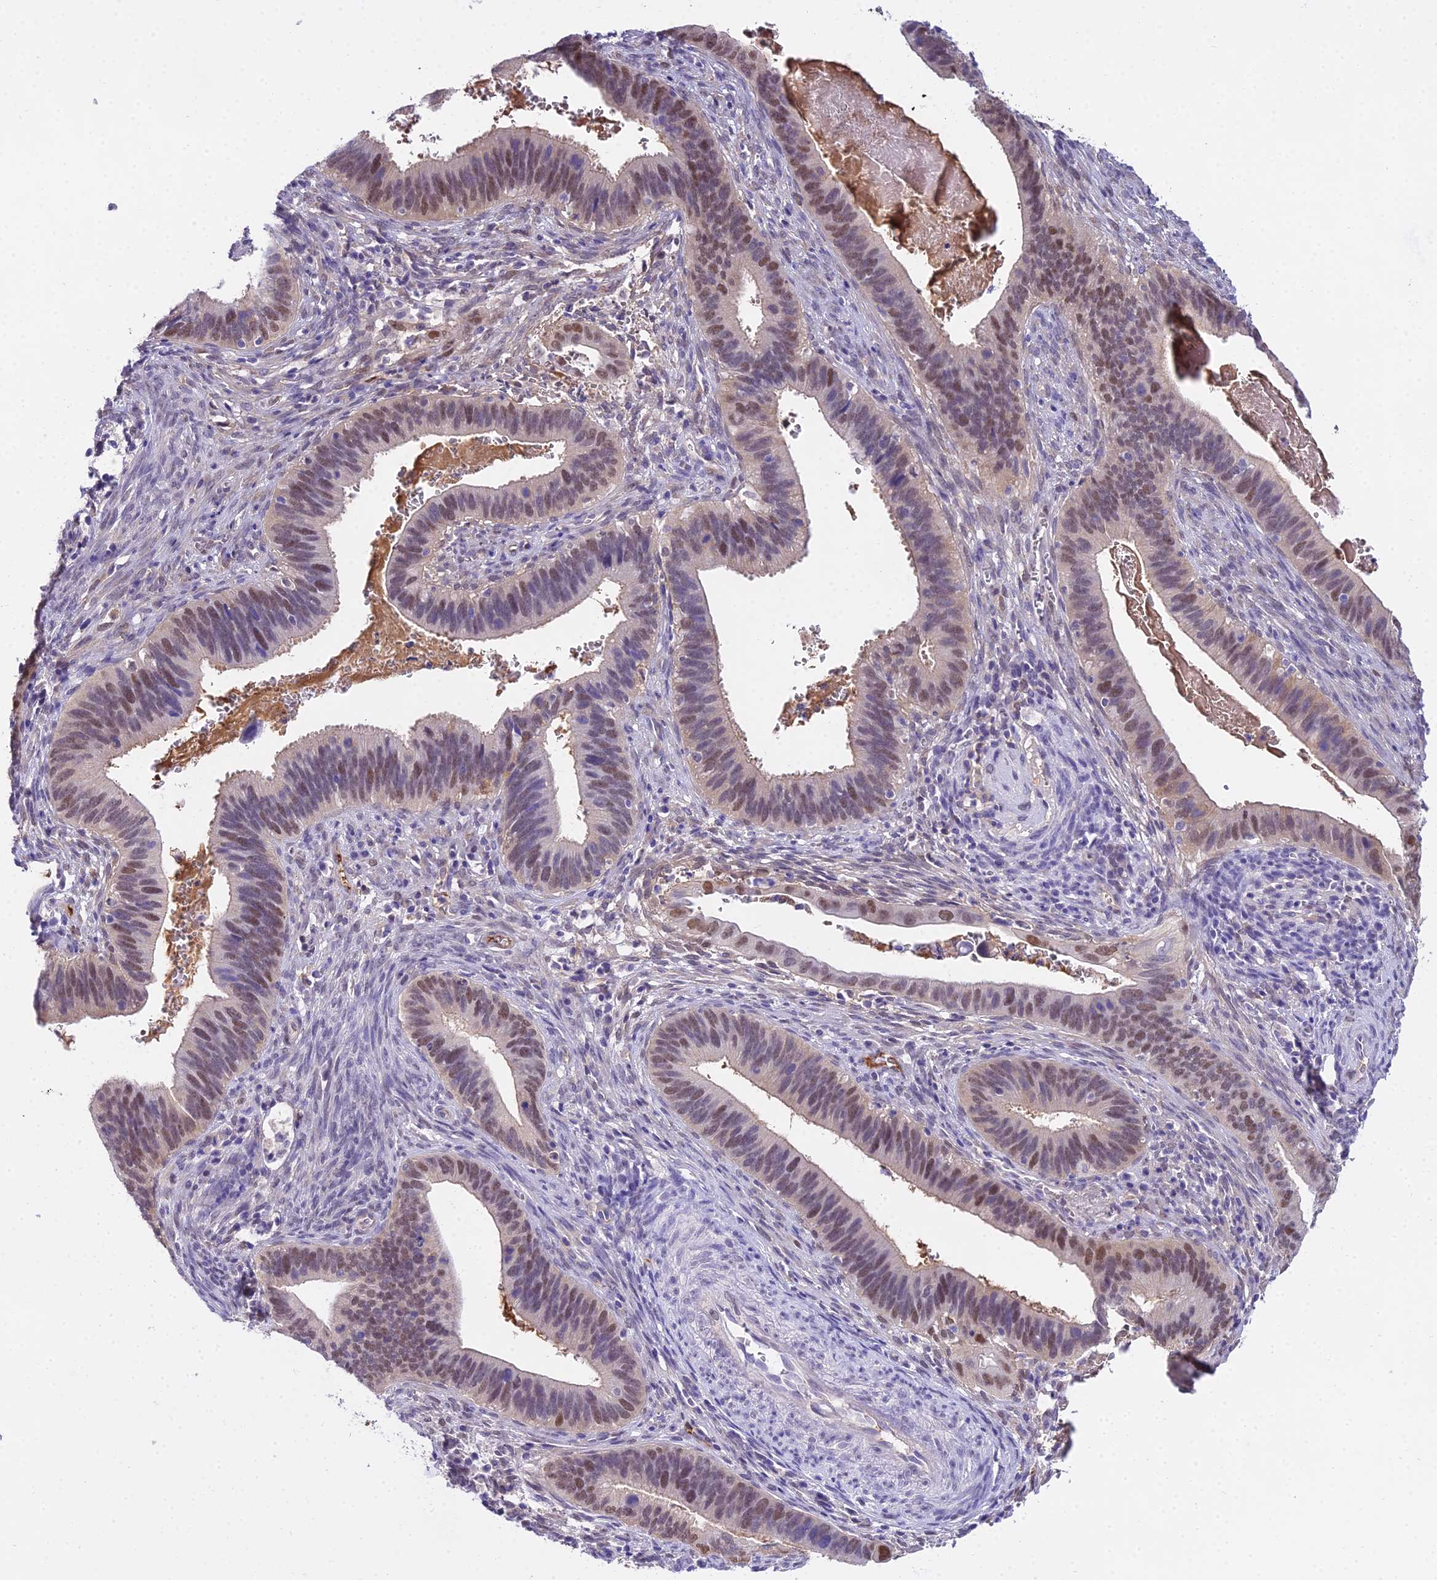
{"staining": {"intensity": "moderate", "quantity": "25%-75%", "location": "nuclear"}, "tissue": "cervical cancer", "cell_type": "Tumor cells", "image_type": "cancer", "snomed": [{"axis": "morphology", "description": "Adenocarcinoma, NOS"}, {"axis": "topography", "description": "Cervix"}], "caption": "Immunohistochemical staining of cervical adenocarcinoma exhibits moderate nuclear protein positivity in about 25%-75% of tumor cells.", "gene": "MAT2A", "patient": {"sex": "female", "age": 42}}